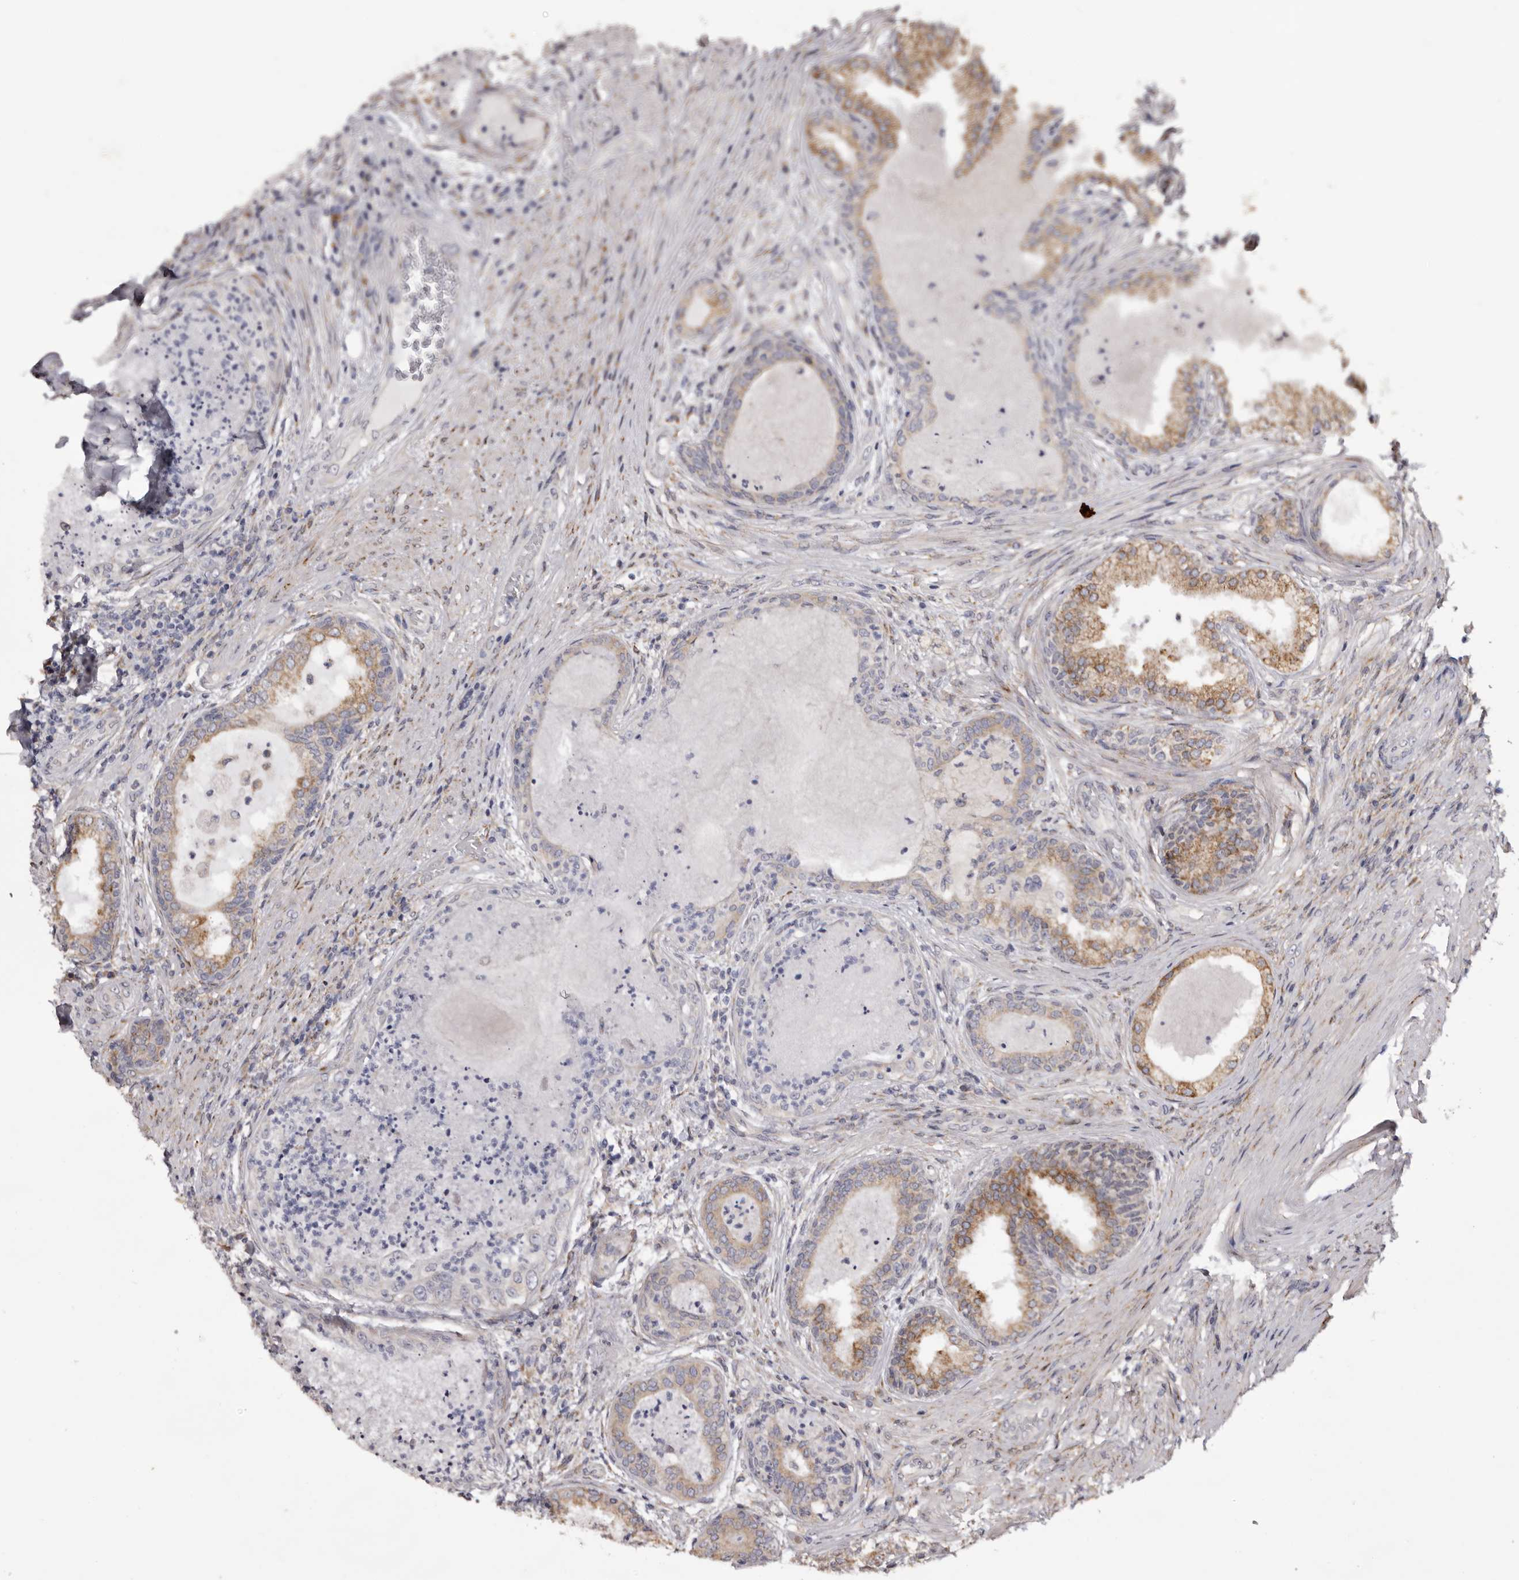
{"staining": {"intensity": "moderate", "quantity": "25%-75%", "location": "cytoplasmic/membranous"}, "tissue": "prostate", "cell_type": "Glandular cells", "image_type": "normal", "snomed": [{"axis": "morphology", "description": "Normal tissue, NOS"}, {"axis": "topography", "description": "Prostate"}], "caption": "Protein expression by immunohistochemistry (IHC) exhibits moderate cytoplasmic/membranous staining in approximately 25%-75% of glandular cells in benign prostate. (Brightfield microscopy of DAB IHC at high magnification).", "gene": "PIGX", "patient": {"sex": "male", "age": 76}}